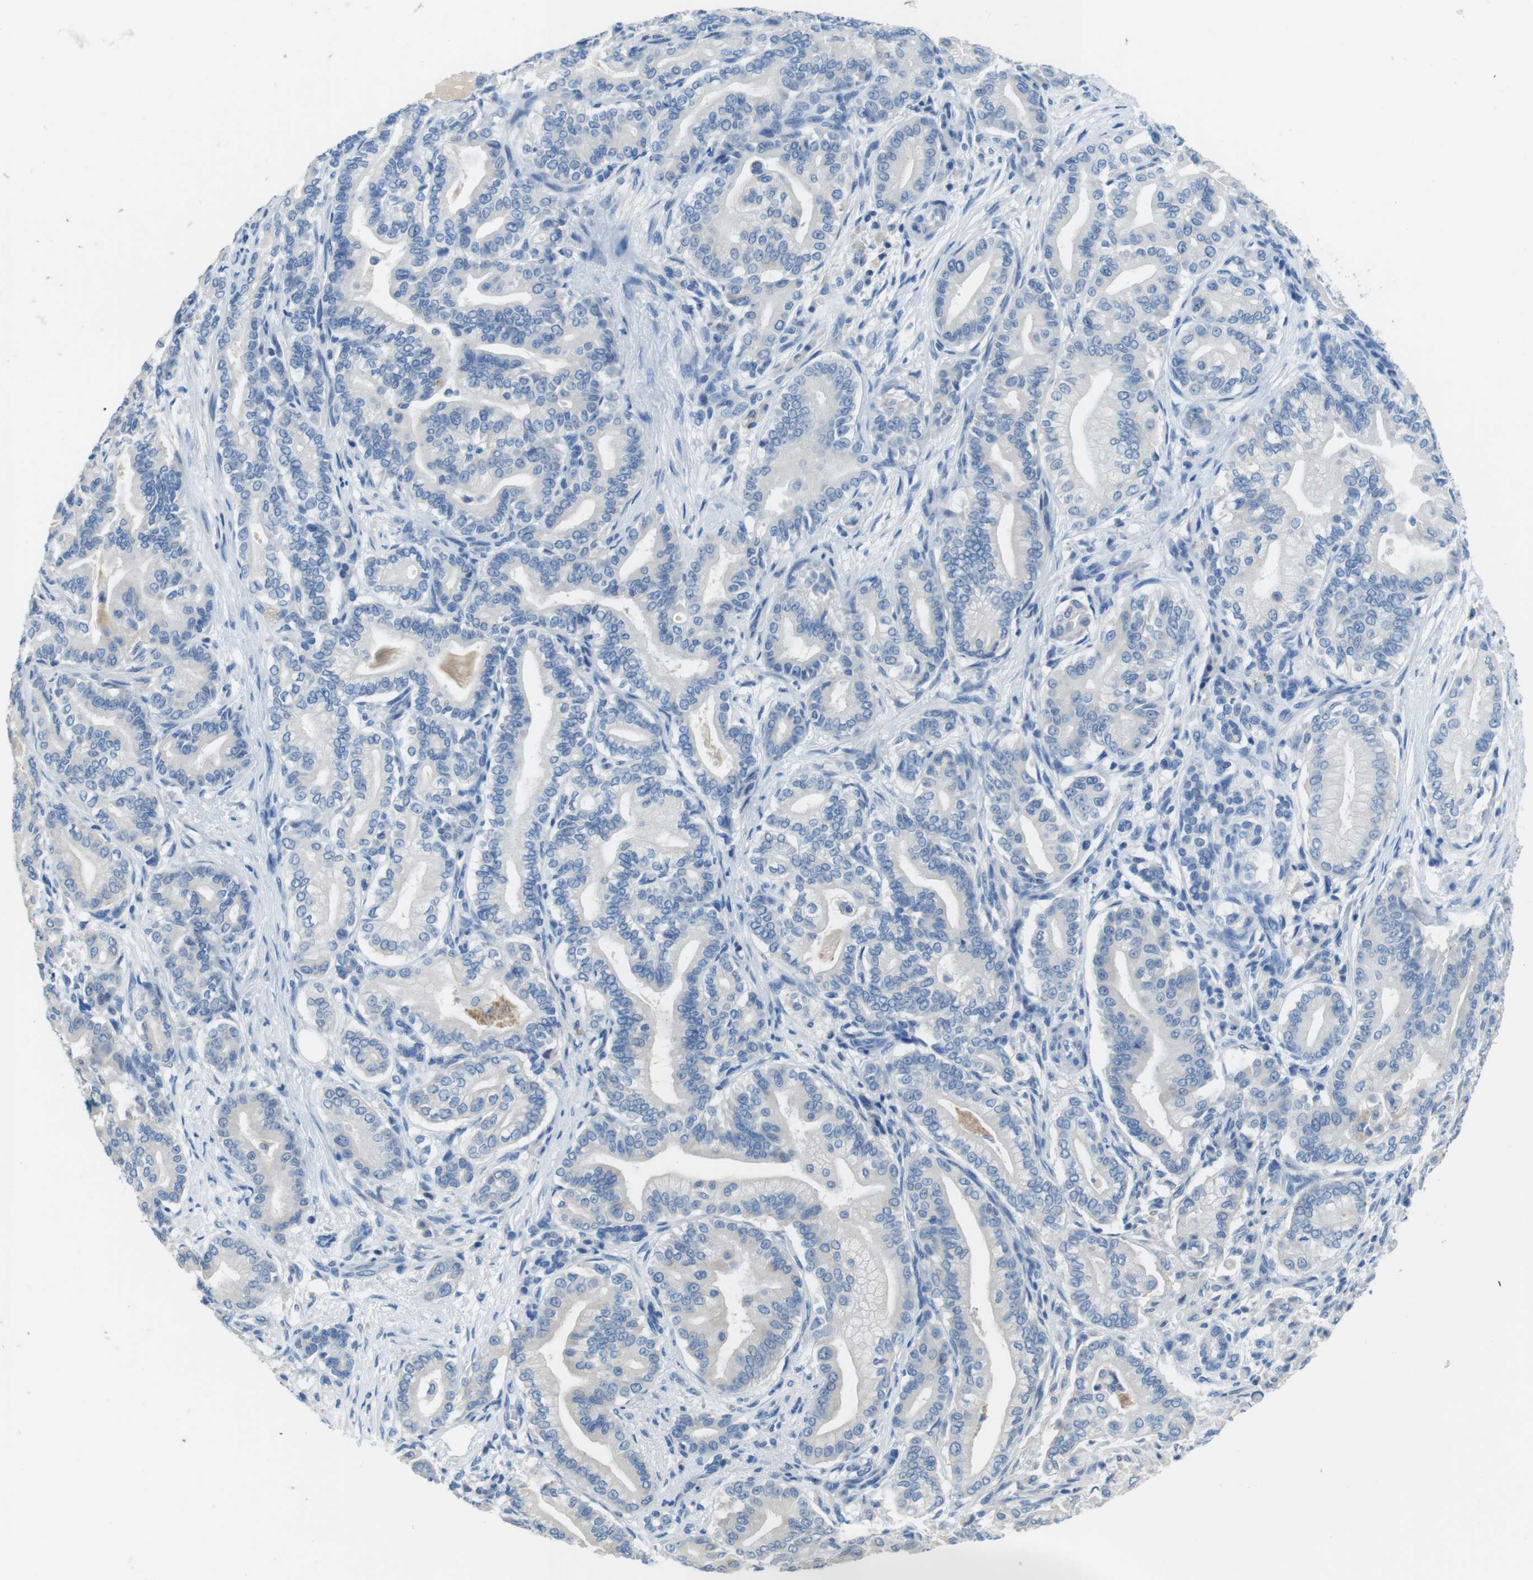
{"staining": {"intensity": "negative", "quantity": "none", "location": "none"}, "tissue": "pancreatic cancer", "cell_type": "Tumor cells", "image_type": "cancer", "snomed": [{"axis": "morphology", "description": "Normal tissue, NOS"}, {"axis": "morphology", "description": "Adenocarcinoma, NOS"}, {"axis": "topography", "description": "Pancreas"}], "caption": "Human pancreatic adenocarcinoma stained for a protein using IHC reveals no expression in tumor cells.", "gene": "TMPRSS15", "patient": {"sex": "male", "age": 63}}